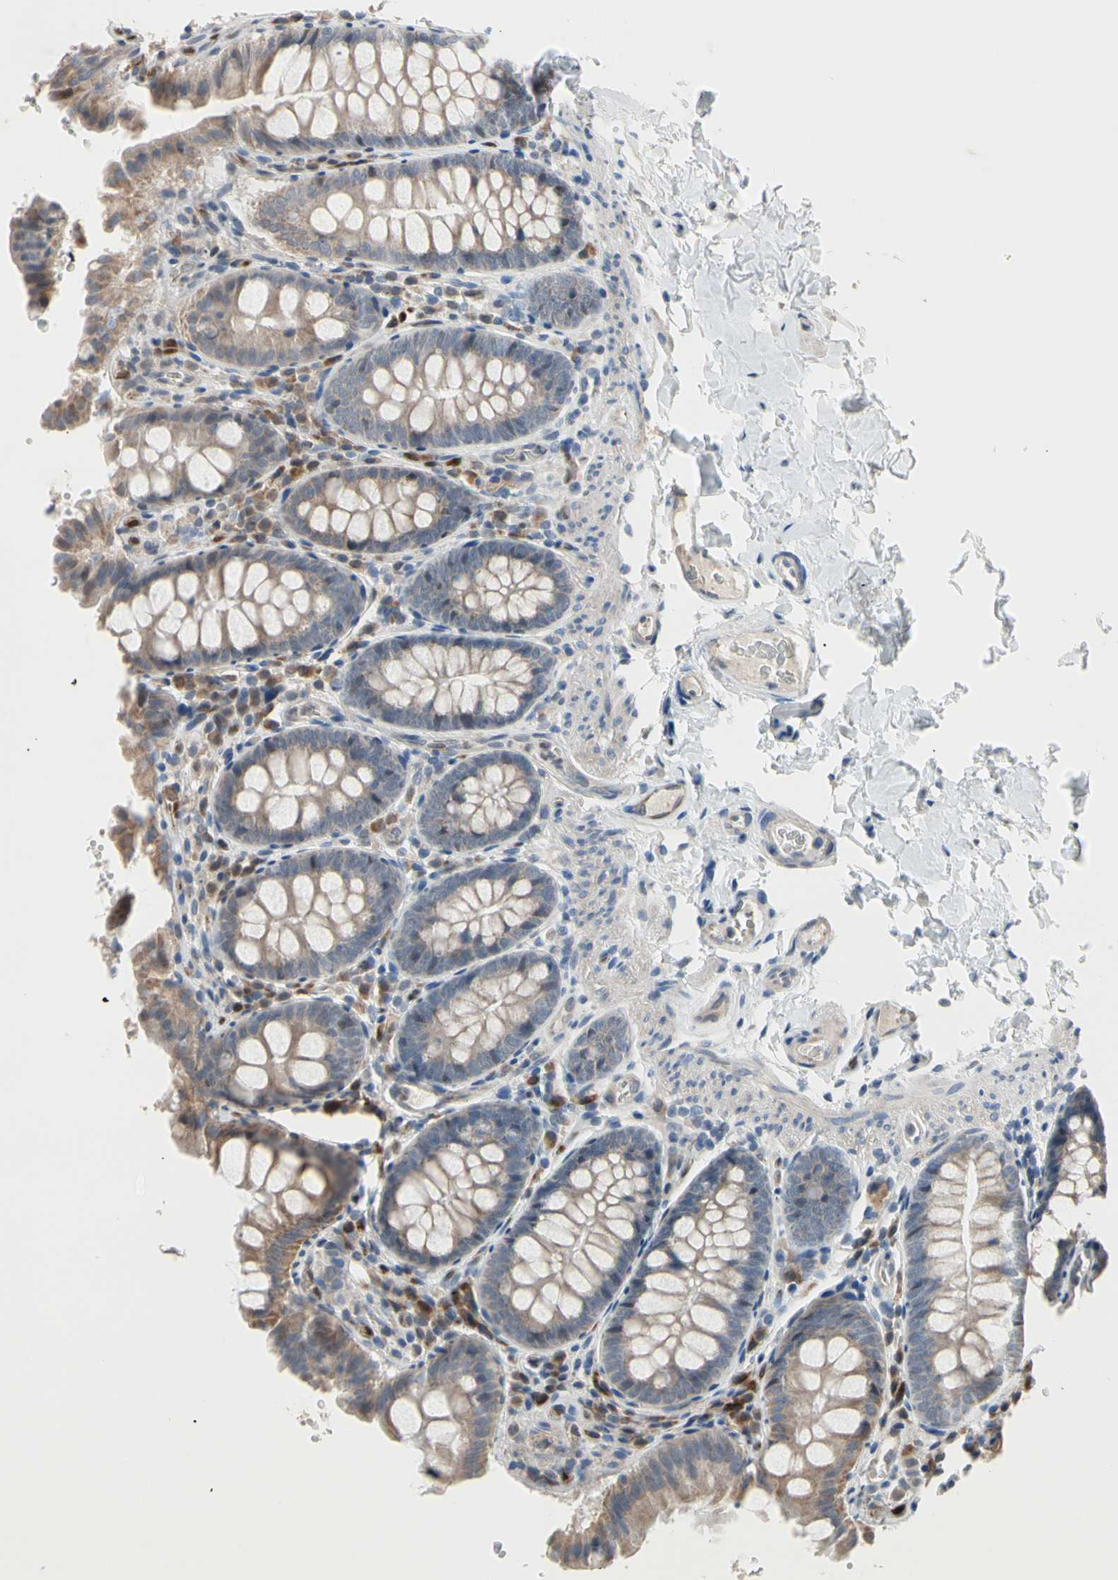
{"staining": {"intensity": "weak", "quantity": ">75%", "location": "cytoplasmic/membranous"}, "tissue": "colon", "cell_type": "Endothelial cells", "image_type": "normal", "snomed": [{"axis": "morphology", "description": "Normal tissue, NOS"}, {"axis": "topography", "description": "Colon"}], "caption": "Colon was stained to show a protein in brown. There is low levels of weak cytoplasmic/membranous positivity in approximately >75% of endothelial cells. The protein is shown in brown color, while the nuclei are stained blue.", "gene": "MARK1", "patient": {"sex": "female", "age": 61}}